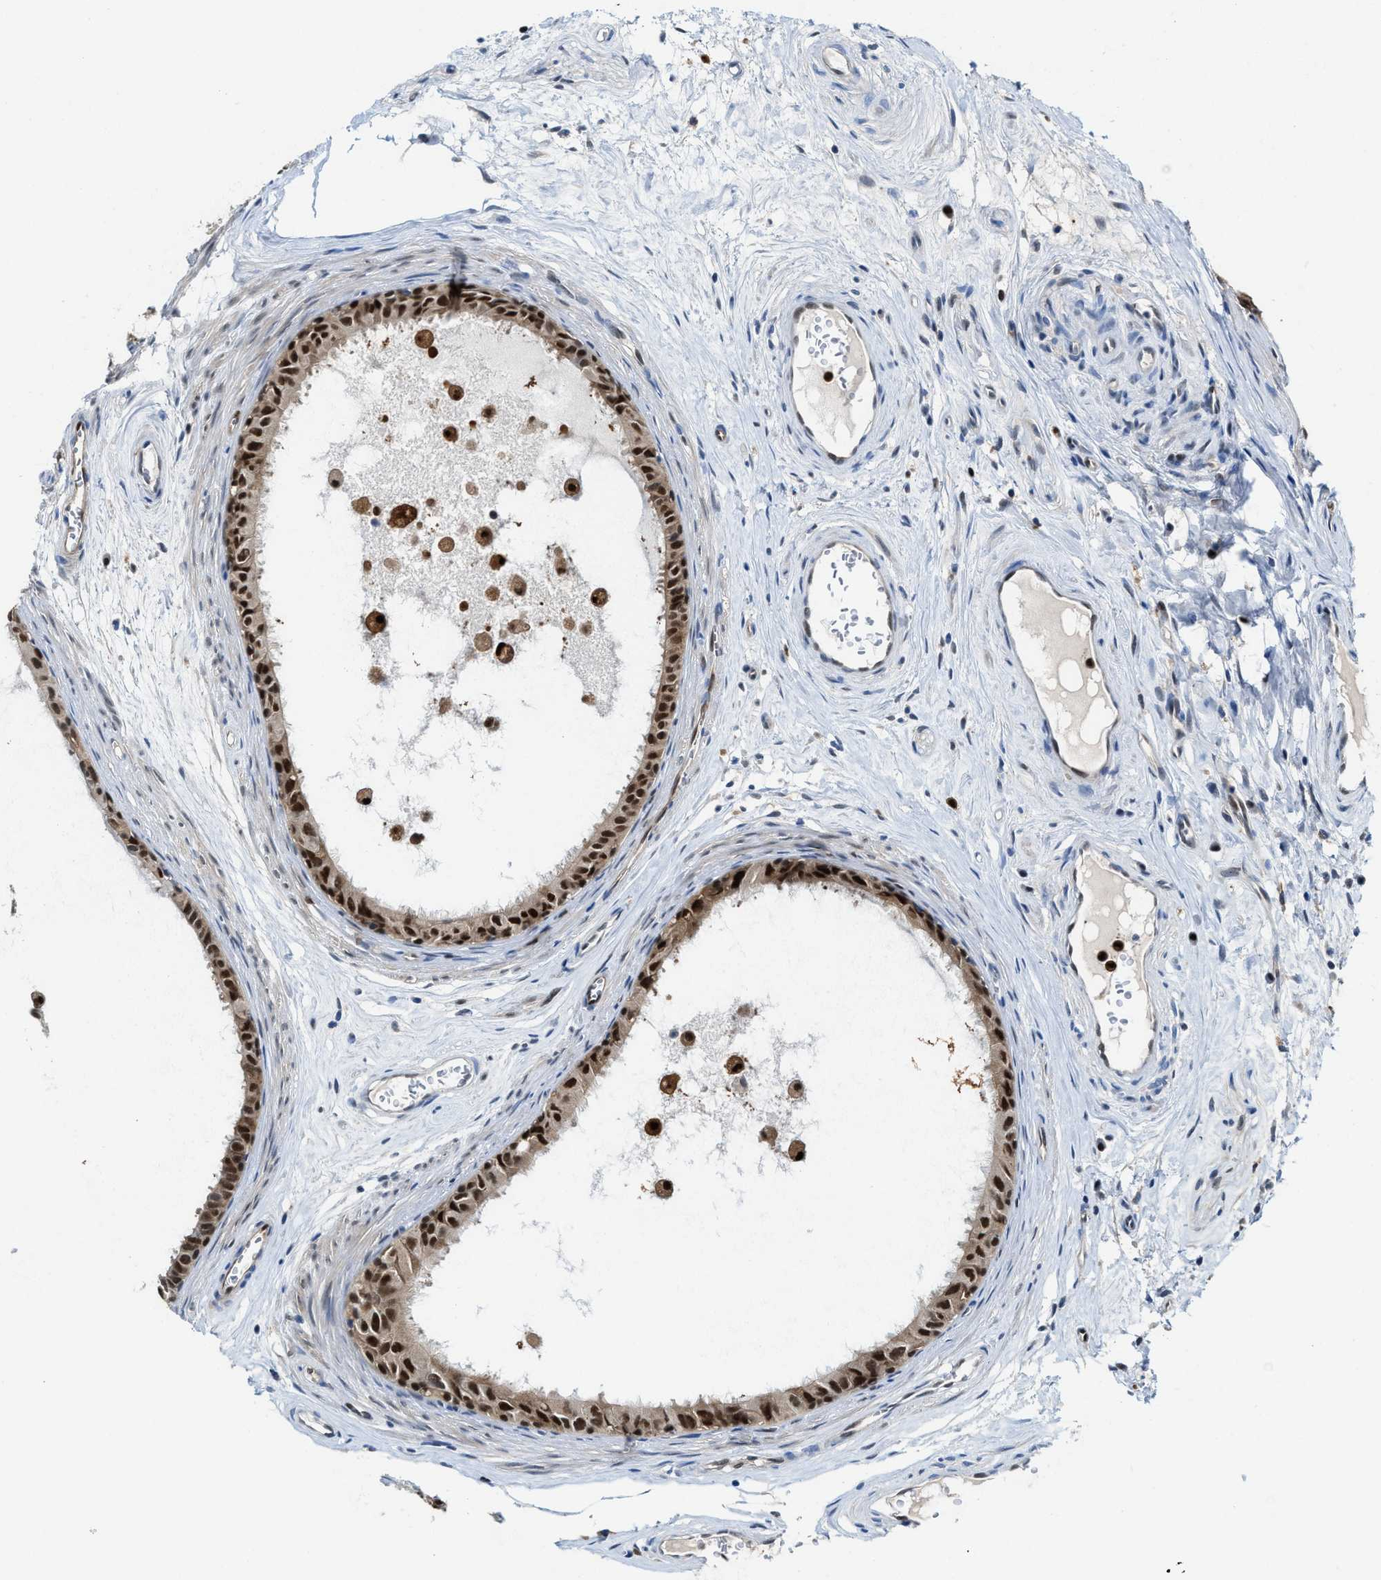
{"staining": {"intensity": "strong", "quantity": ">75%", "location": "cytoplasmic/membranous,nuclear"}, "tissue": "epididymis", "cell_type": "Glandular cells", "image_type": "normal", "snomed": [{"axis": "morphology", "description": "Normal tissue, NOS"}, {"axis": "morphology", "description": "Inflammation, NOS"}, {"axis": "topography", "description": "Epididymis"}], "caption": "Glandular cells display strong cytoplasmic/membranous,nuclear staining in about >75% of cells in benign epididymis.", "gene": "LTA4H", "patient": {"sex": "male", "age": 85}}